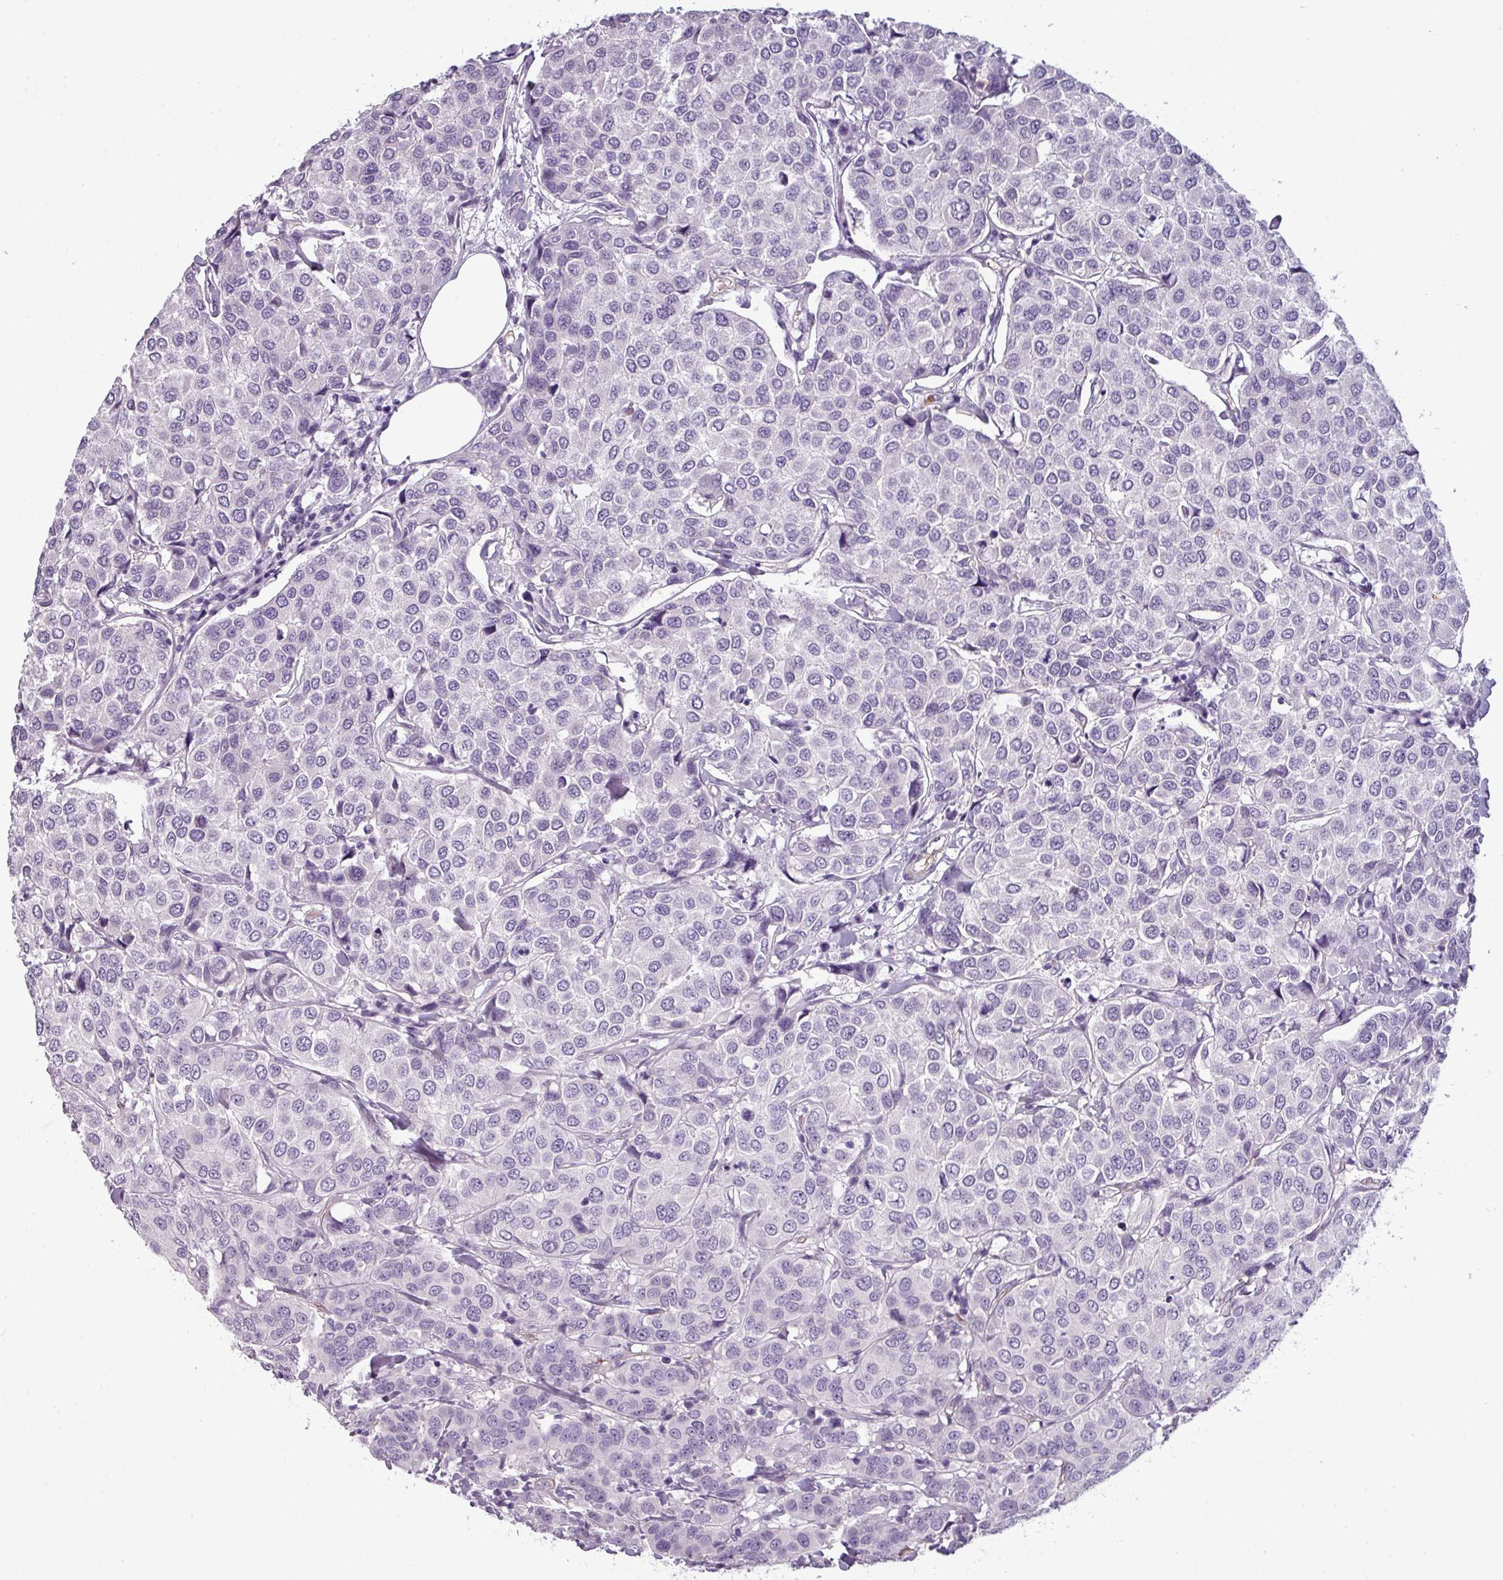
{"staining": {"intensity": "negative", "quantity": "none", "location": "none"}, "tissue": "breast cancer", "cell_type": "Tumor cells", "image_type": "cancer", "snomed": [{"axis": "morphology", "description": "Duct carcinoma"}, {"axis": "topography", "description": "Breast"}], "caption": "An image of breast infiltrating ductal carcinoma stained for a protein exhibits no brown staining in tumor cells.", "gene": "AREL1", "patient": {"sex": "female", "age": 55}}